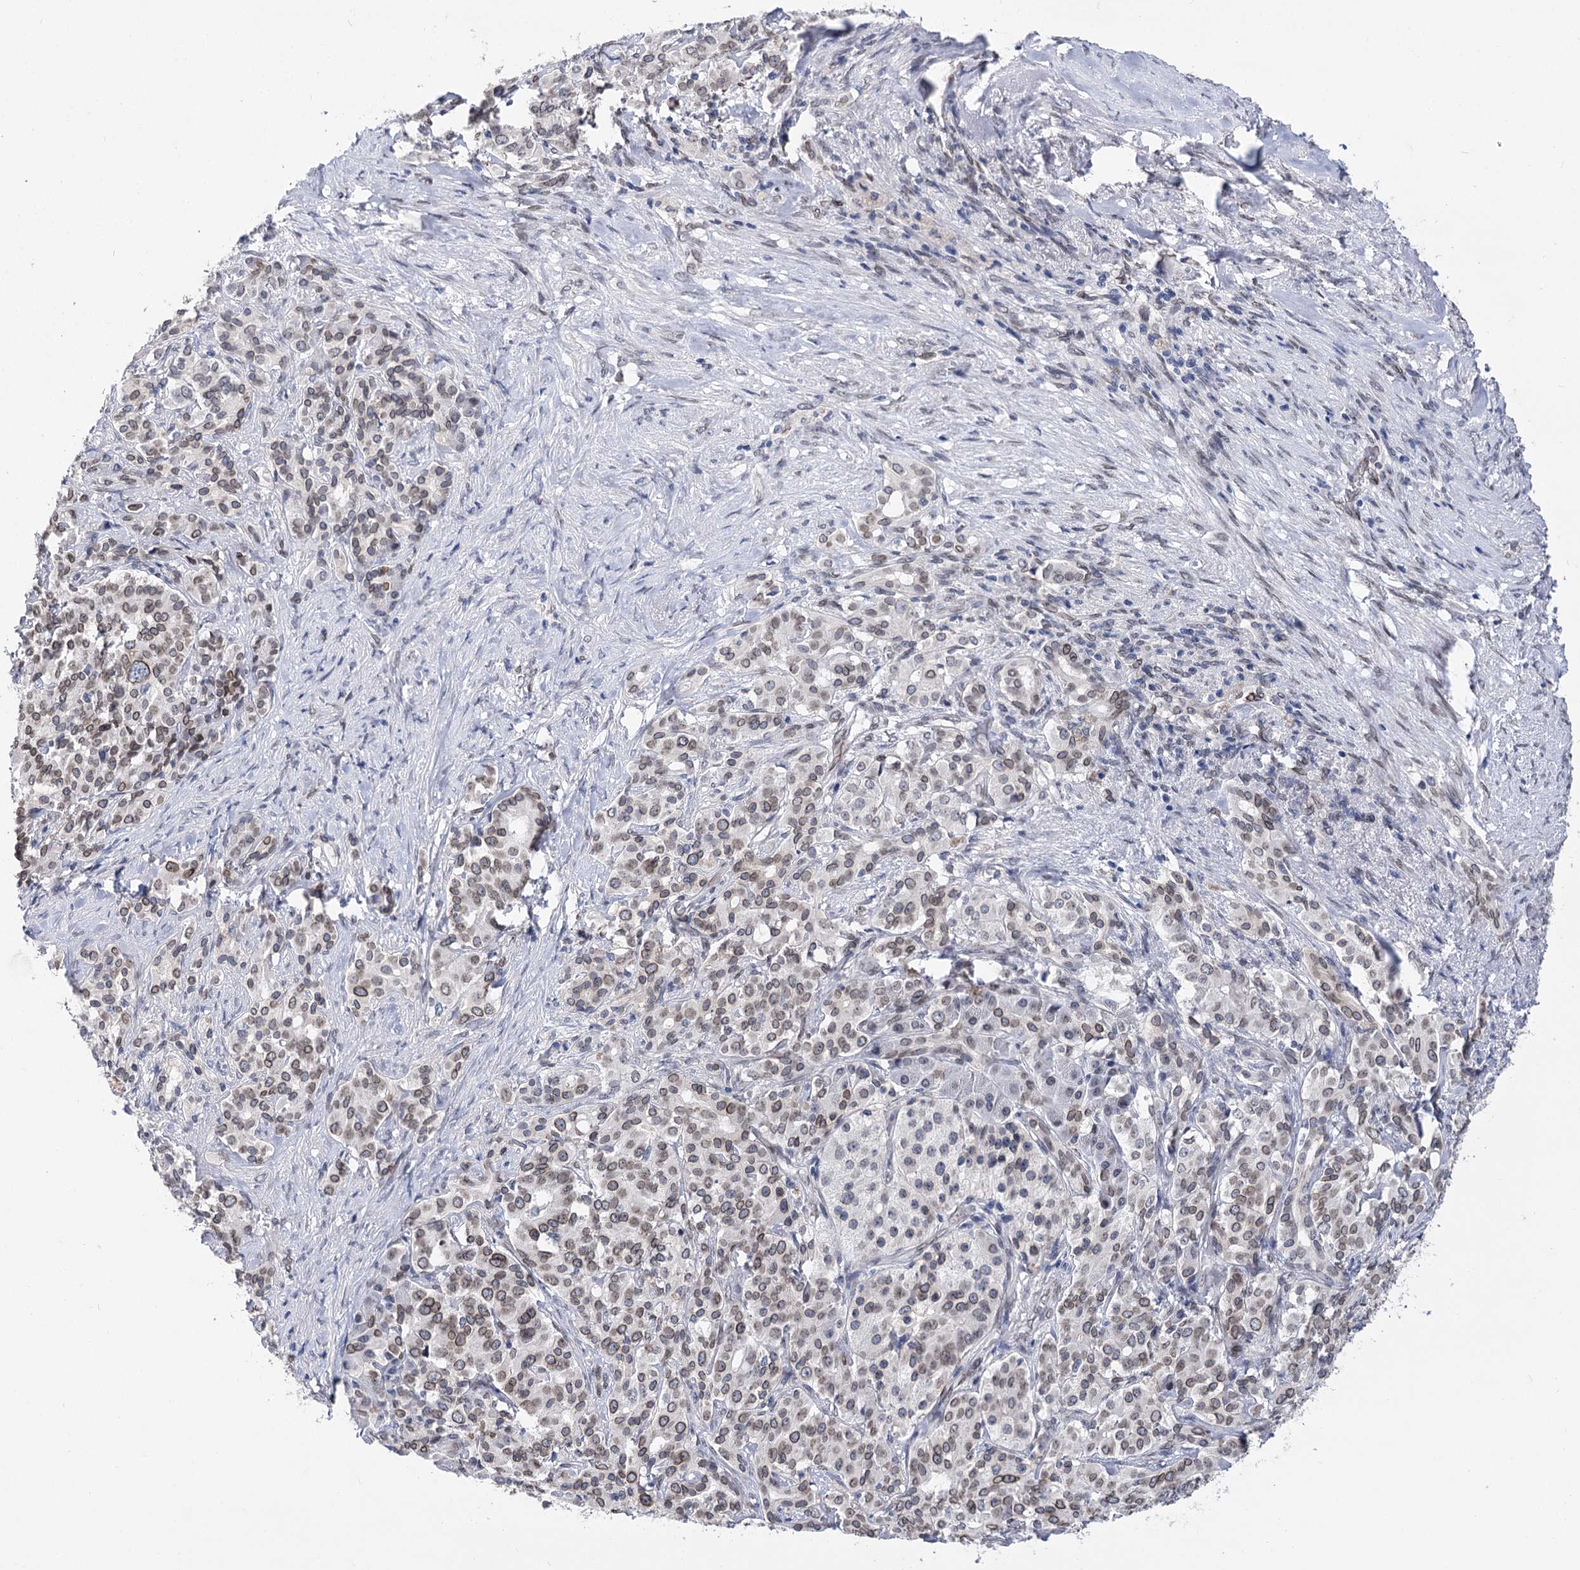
{"staining": {"intensity": "moderate", "quantity": ">75%", "location": "cytoplasmic/membranous,nuclear"}, "tissue": "pancreatic cancer", "cell_type": "Tumor cells", "image_type": "cancer", "snomed": [{"axis": "morphology", "description": "Adenocarcinoma, NOS"}, {"axis": "topography", "description": "Pancreas"}], "caption": "Tumor cells show medium levels of moderate cytoplasmic/membranous and nuclear expression in about >75% of cells in human adenocarcinoma (pancreatic). The protein of interest is shown in brown color, while the nuclei are stained blue.", "gene": "TMEM201", "patient": {"sex": "female", "age": 74}}